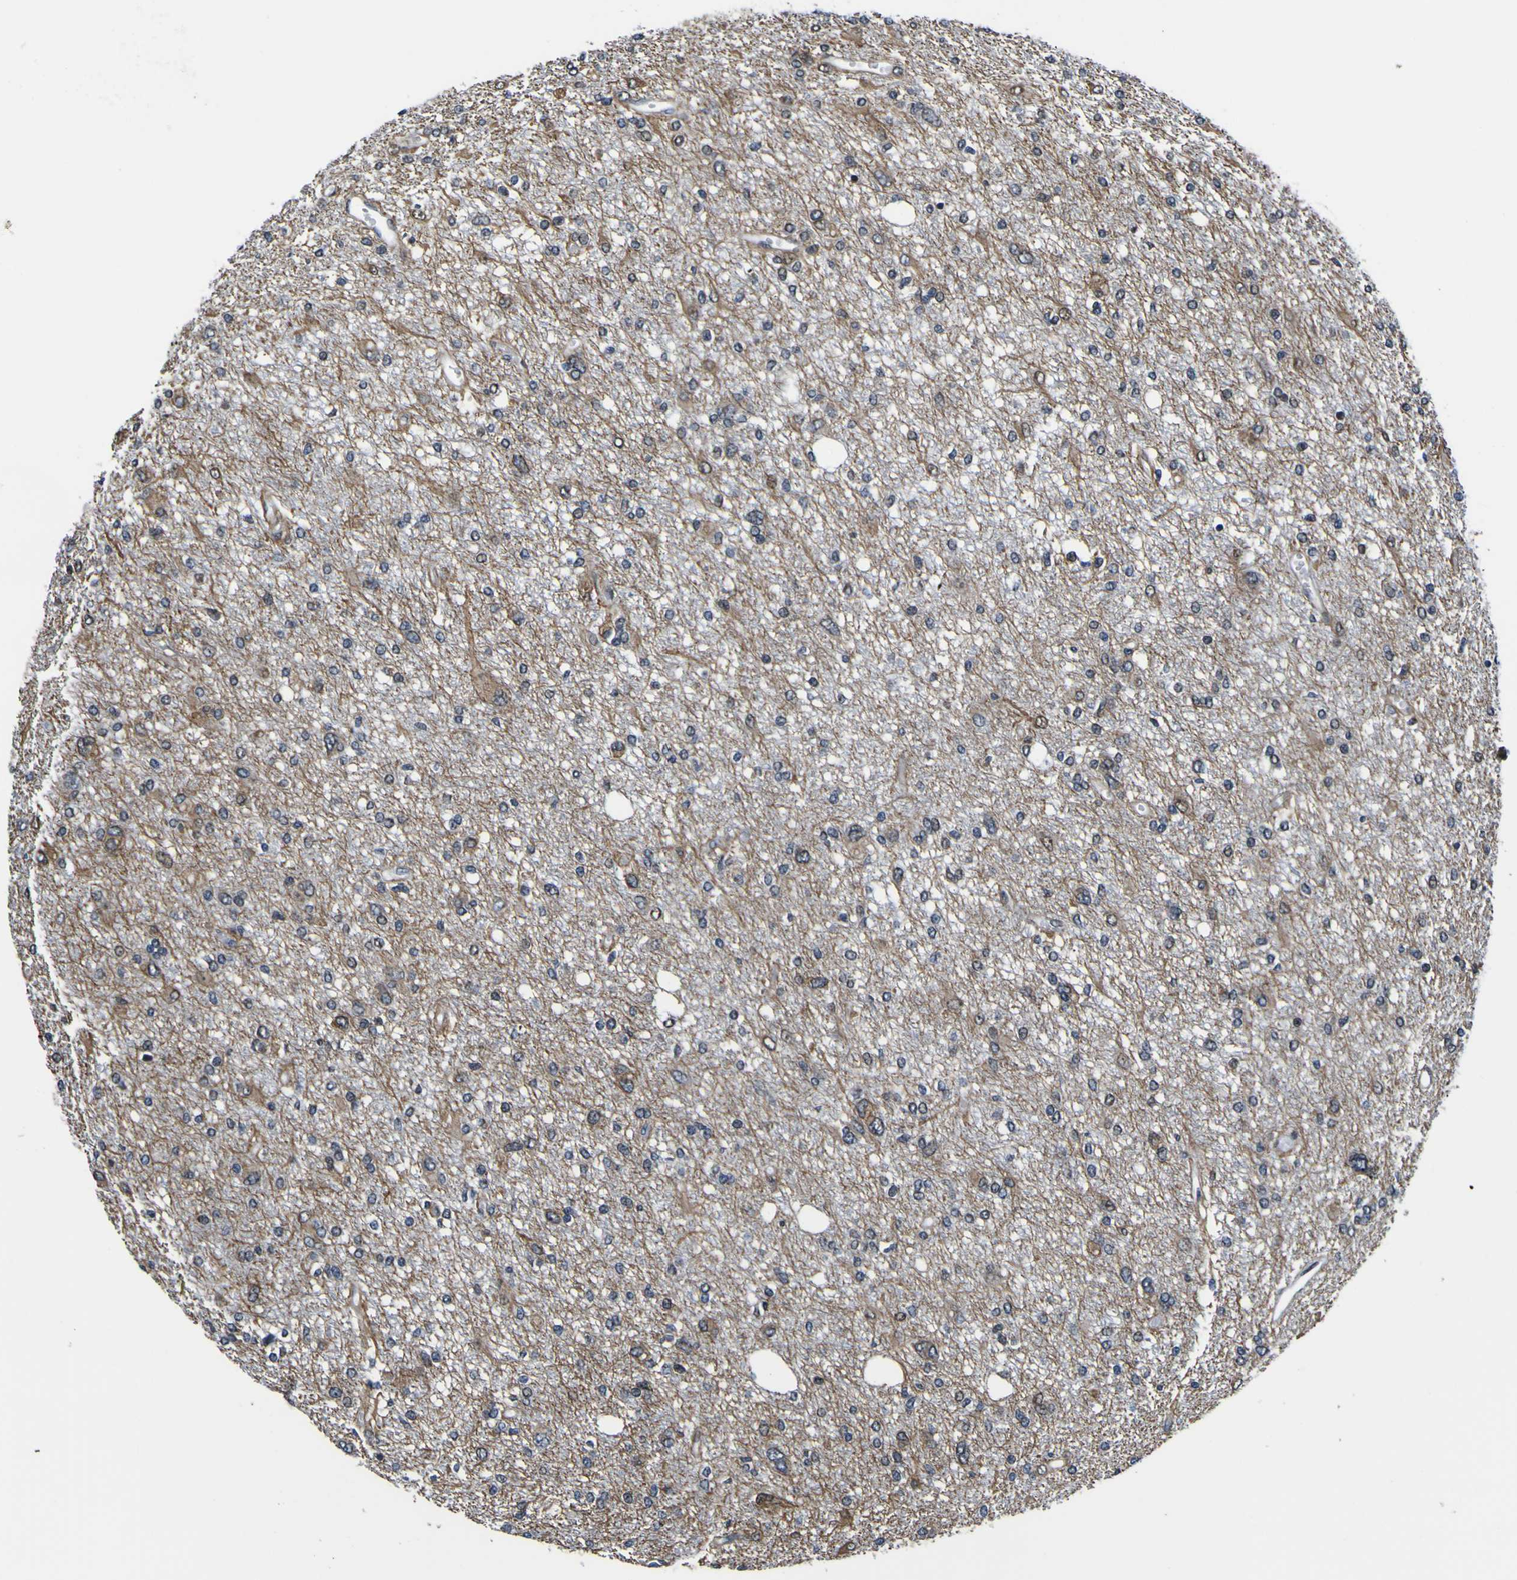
{"staining": {"intensity": "weak", "quantity": "<25%", "location": "cytoplasmic/membranous,nuclear"}, "tissue": "glioma", "cell_type": "Tumor cells", "image_type": "cancer", "snomed": [{"axis": "morphology", "description": "Glioma, malignant, High grade"}, {"axis": "topography", "description": "Brain"}], "caption": "The IHC image has no significant staining in tumor cells of glioma tissue.", "gene": "POSTN", "patient": {"sex": "female", "age": 59}}